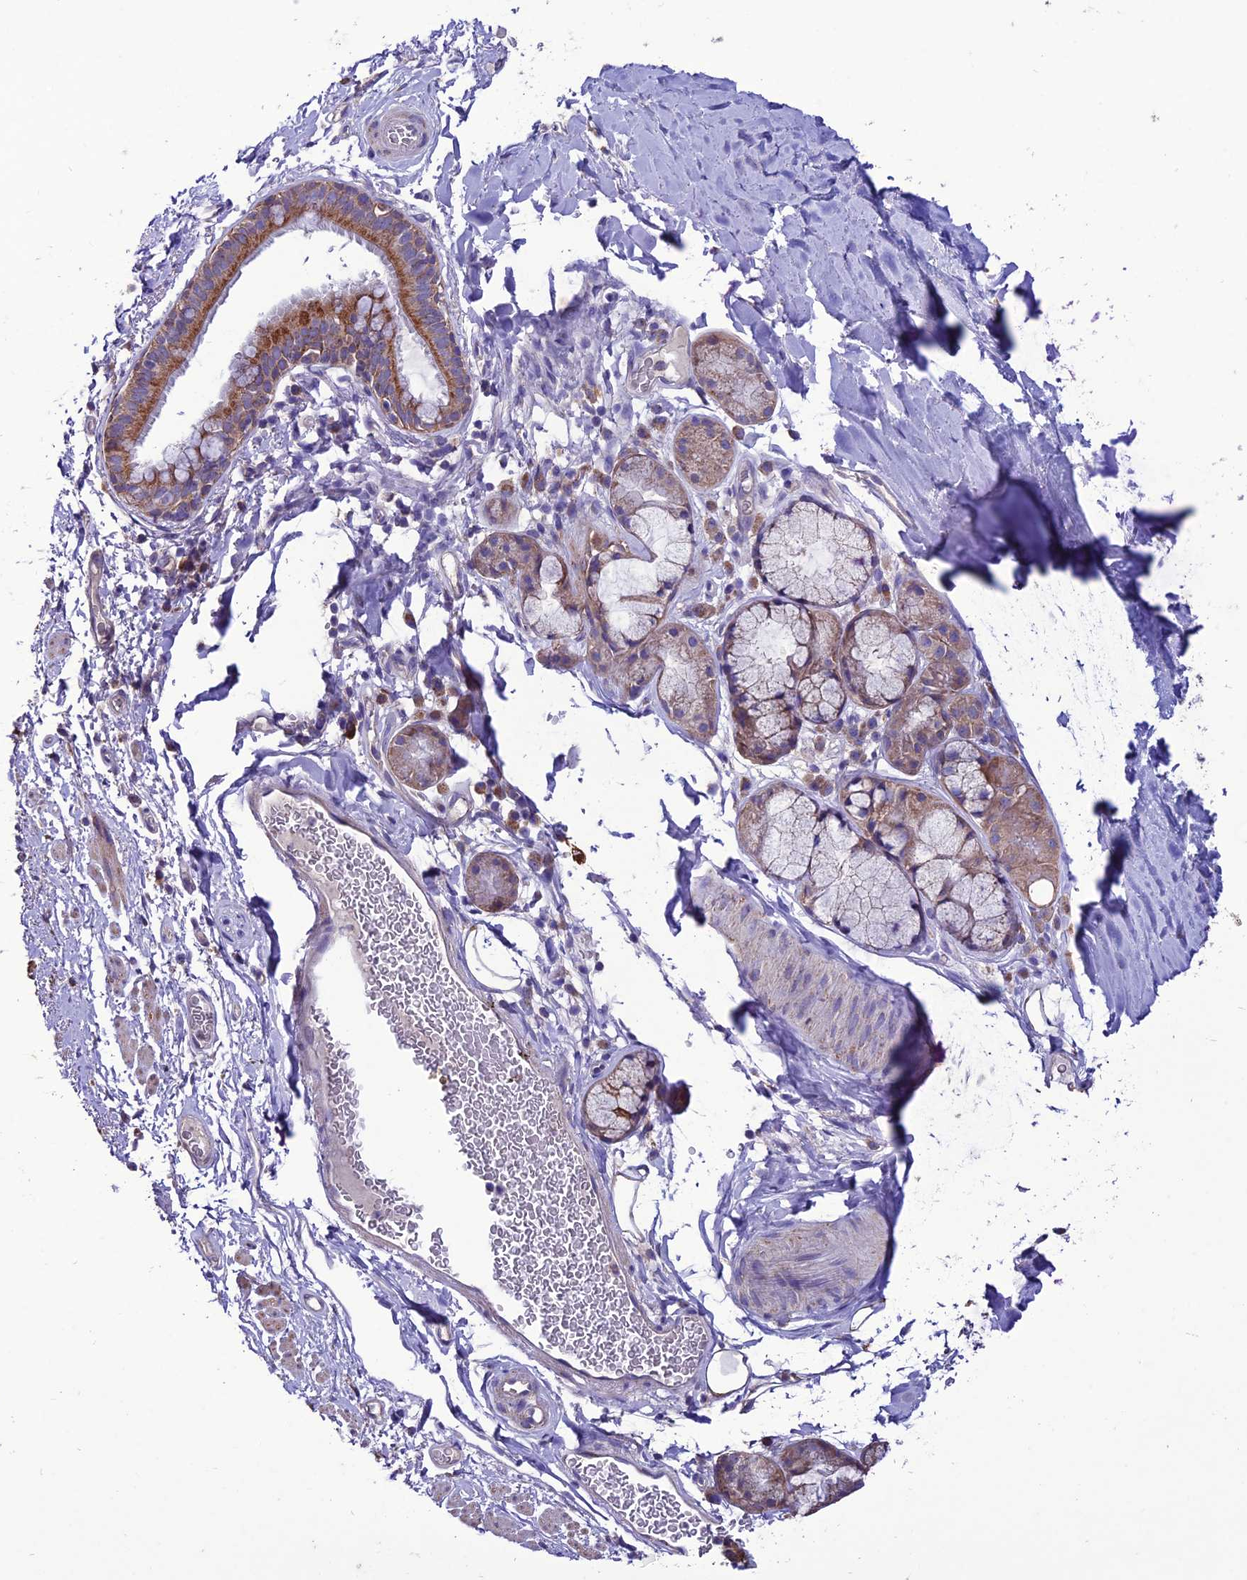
{"staining": {"intensity": "moderate", "quantity": ">75%", "location": "cytoplasmic/membranous"}, "tissue": "bronchus", "cell_type": "Respiratory epithelial cells", "image_type": "normal", "snomed": [{"axis": "morphology", "description": "Normal tissue, NOS"}, {"axis": "topography", "description": "Lymph node"}, {"axis": "topography", "description": "Bronchus"}], "caption": "Unremarkable bronchus shows moderate cytoplasmic/membranous staining in approximately >75% of respiratory epithelial cells, visualized by immunohistochemistry.", "gene": "HOGA1", "patient": {"sex": "male", "age": 63}}